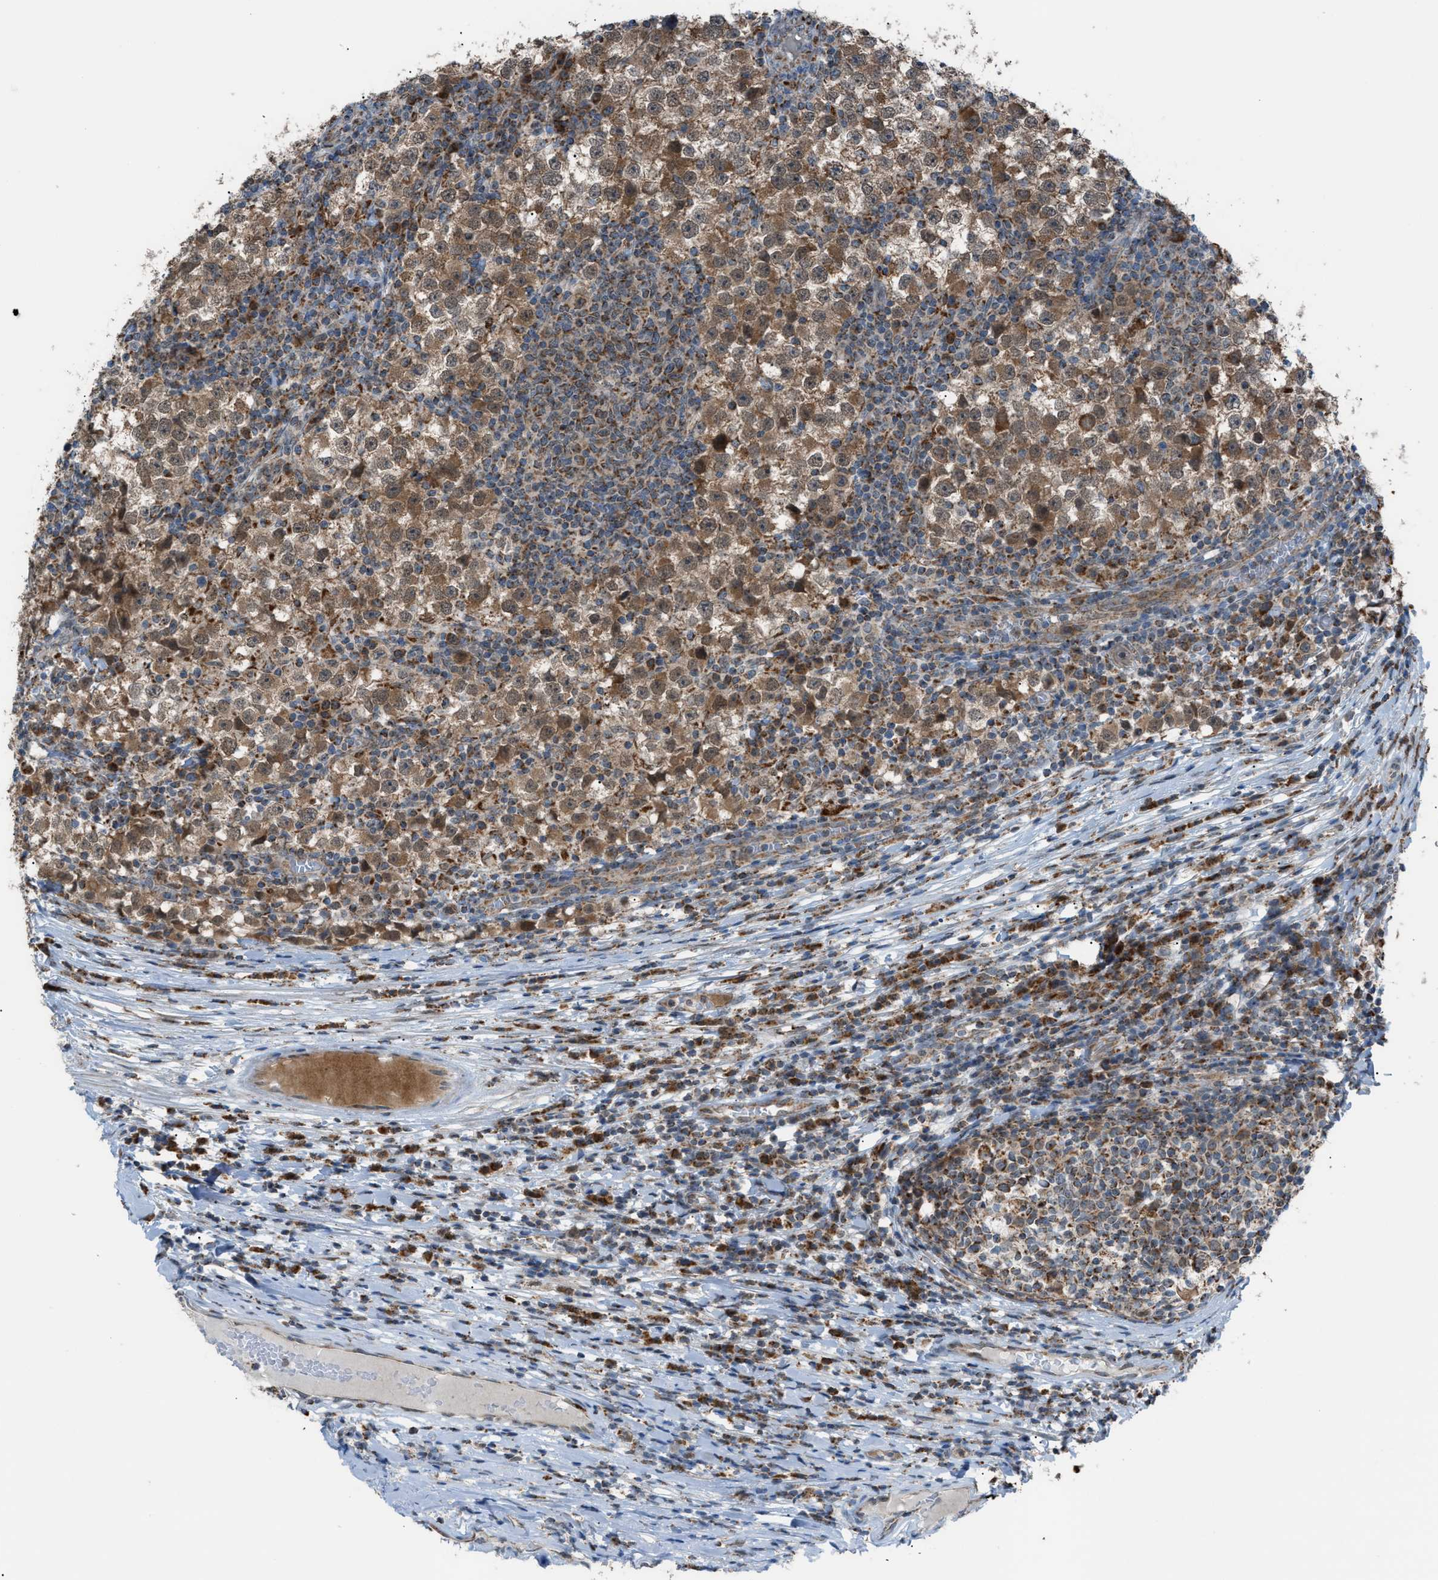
{"staining": {"intensity": "strong", "quantity": ">75%", "location": "cytoplasmic/membranous,nuclear"}, "tissue": "testis cancer", "cell_type": "Tumor cells", "image_type": "cancer", "snomed": [{"axis": "morphology", "description": "Seminoma, NOS"}, {"axis": "topography", "description": "Testis"}], "caption": "This is an image of immunohistochemistry (IHC) staining of testis cancer (seminoma), which shows strong expression in the cytoplasmic/membranous and nuclear of tumor cells.", "gene": "SRM", "patient": {"sex": "male", "age": 65}}